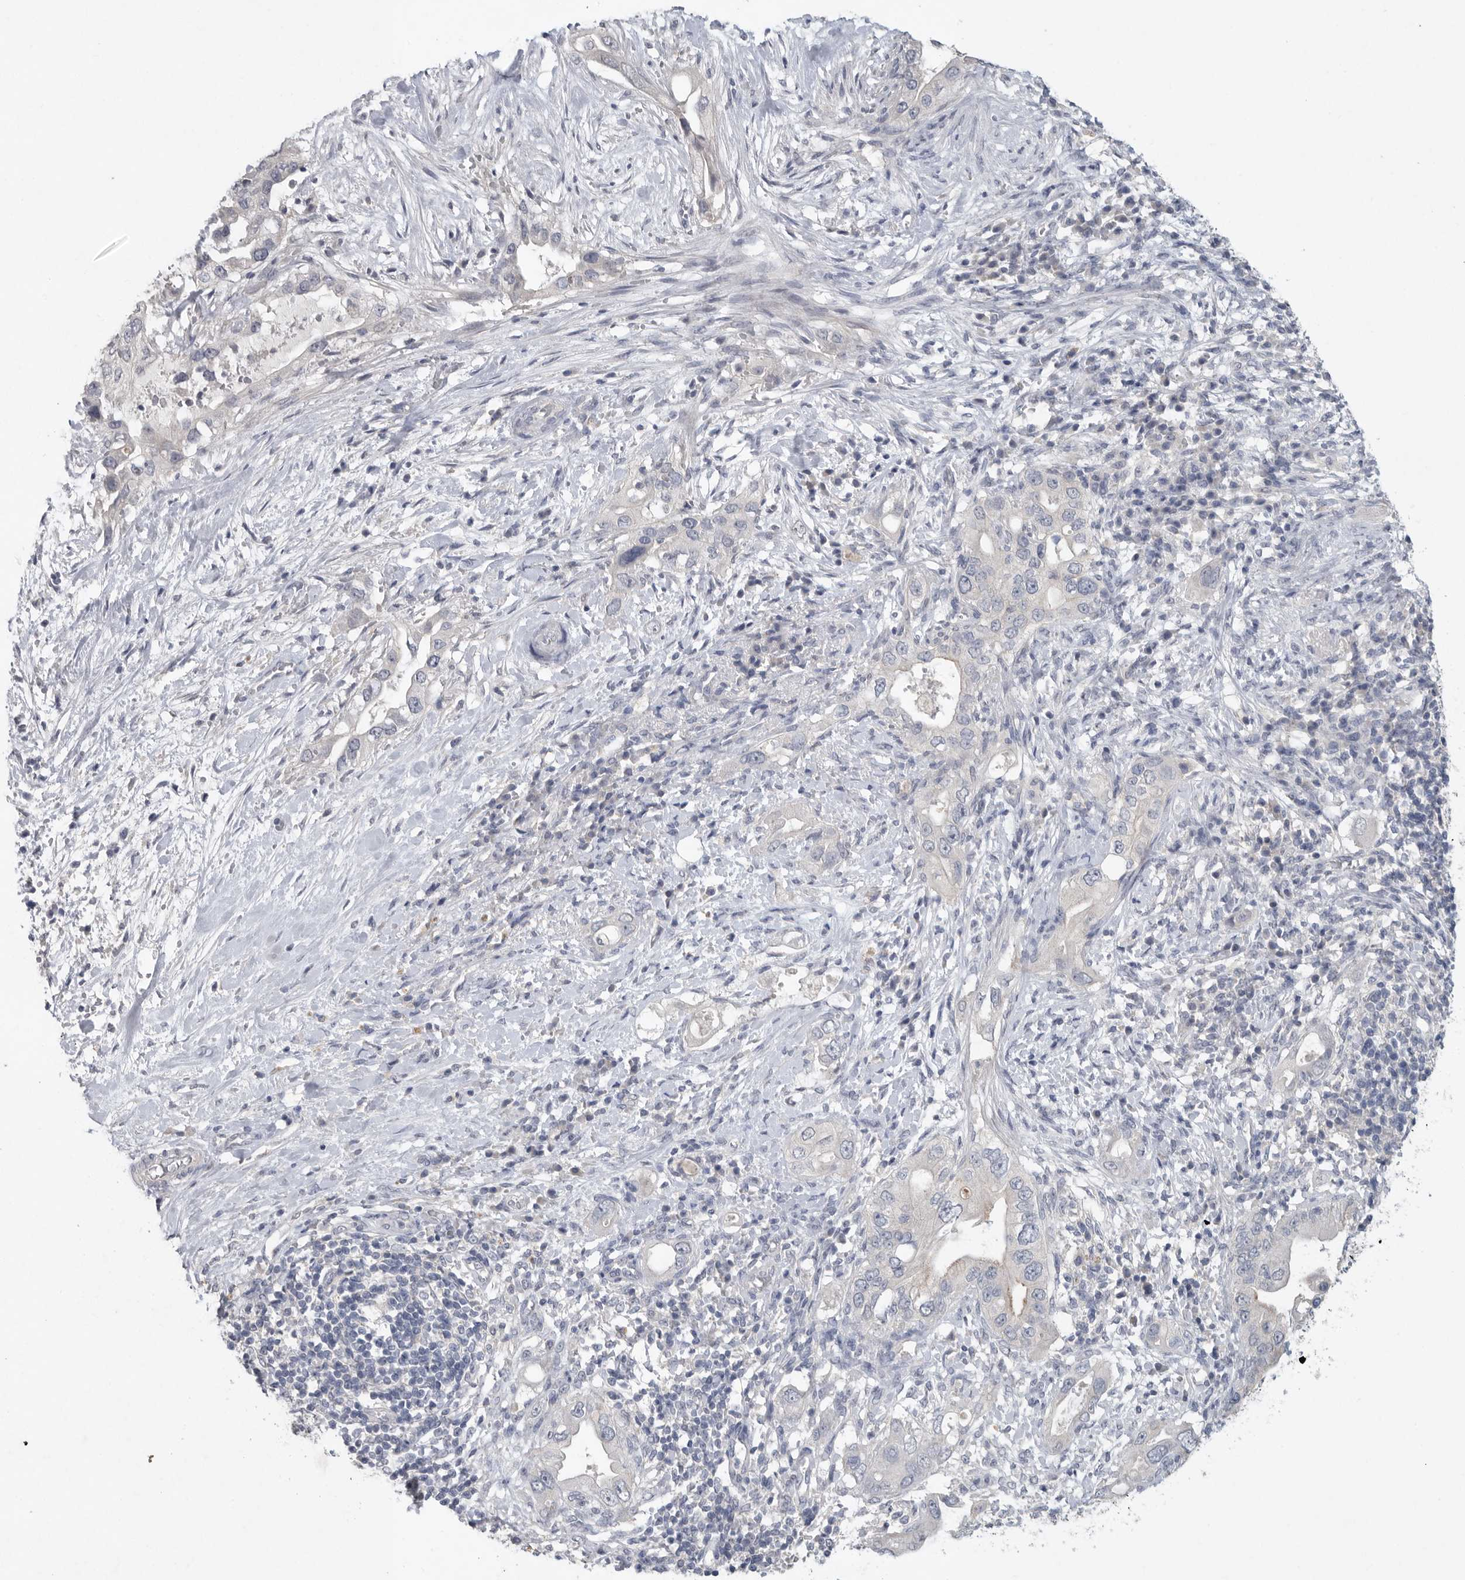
{"staining": {"intensity": "negative", "quantity": "none", "location": "none"}, "tissue": "pancreatic cancer", "cell_type": "Tumor cells", "image_type": "cancer", "snomed": [{"axis": "morphology", "description": "Inflammation, NOS"}, {"axis": "morphology", "description": "Adenocarcinoma, NOS"}, {"axis": "topography", "description": "Pancreas"}], "caption": "This is an IHC image of human pancreatic adenocarcinoma. There is no positivity in tumor cells.", "gene": "REG4", "patient": {"sex": "female", "age": 56}}